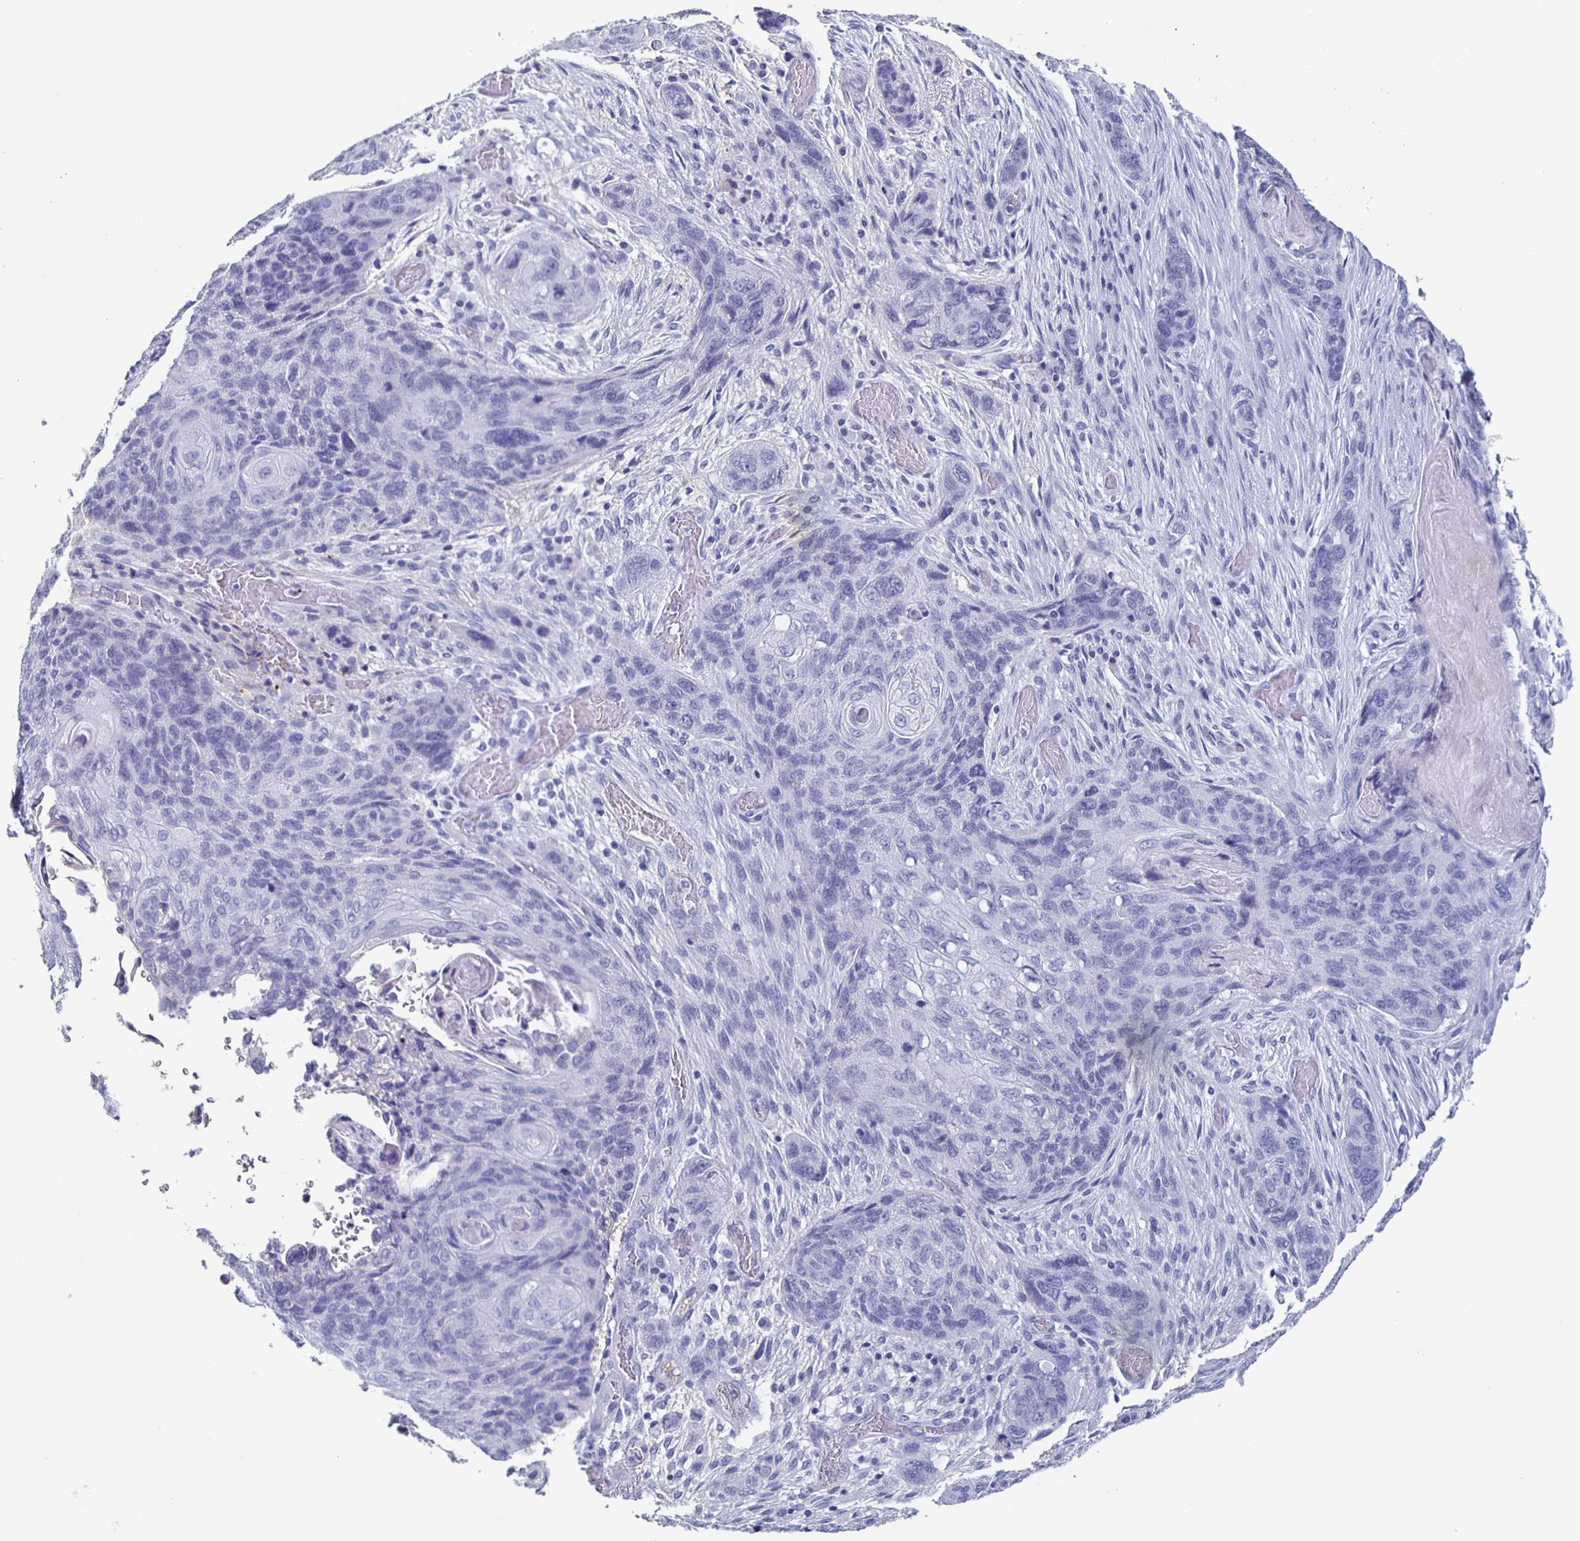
{"staining": {"intensity": "negative", "quantity": "none", "location": "none"}, "tissue": "lung cancer", "cell_type": "Tumor cells", "image_type": "cancer", "snomed": [{"axis": "morphology", "description": "Squamous cell carcinoma, NOS"}, {"axis": "morphology", "description": "Squamous cell carcinoma, metastatic, NOS"}, {"axis": "topography", "description": "Lymph node"}, {"axis": "topography", "description": "Lung"}], "caption": "Micrograph shows no protein positivity in tumor cells of lung cancer (squamous cell carcinoma) tissue.", "gene": "FGA", "patient": {"sex": "male", "age": 41}}